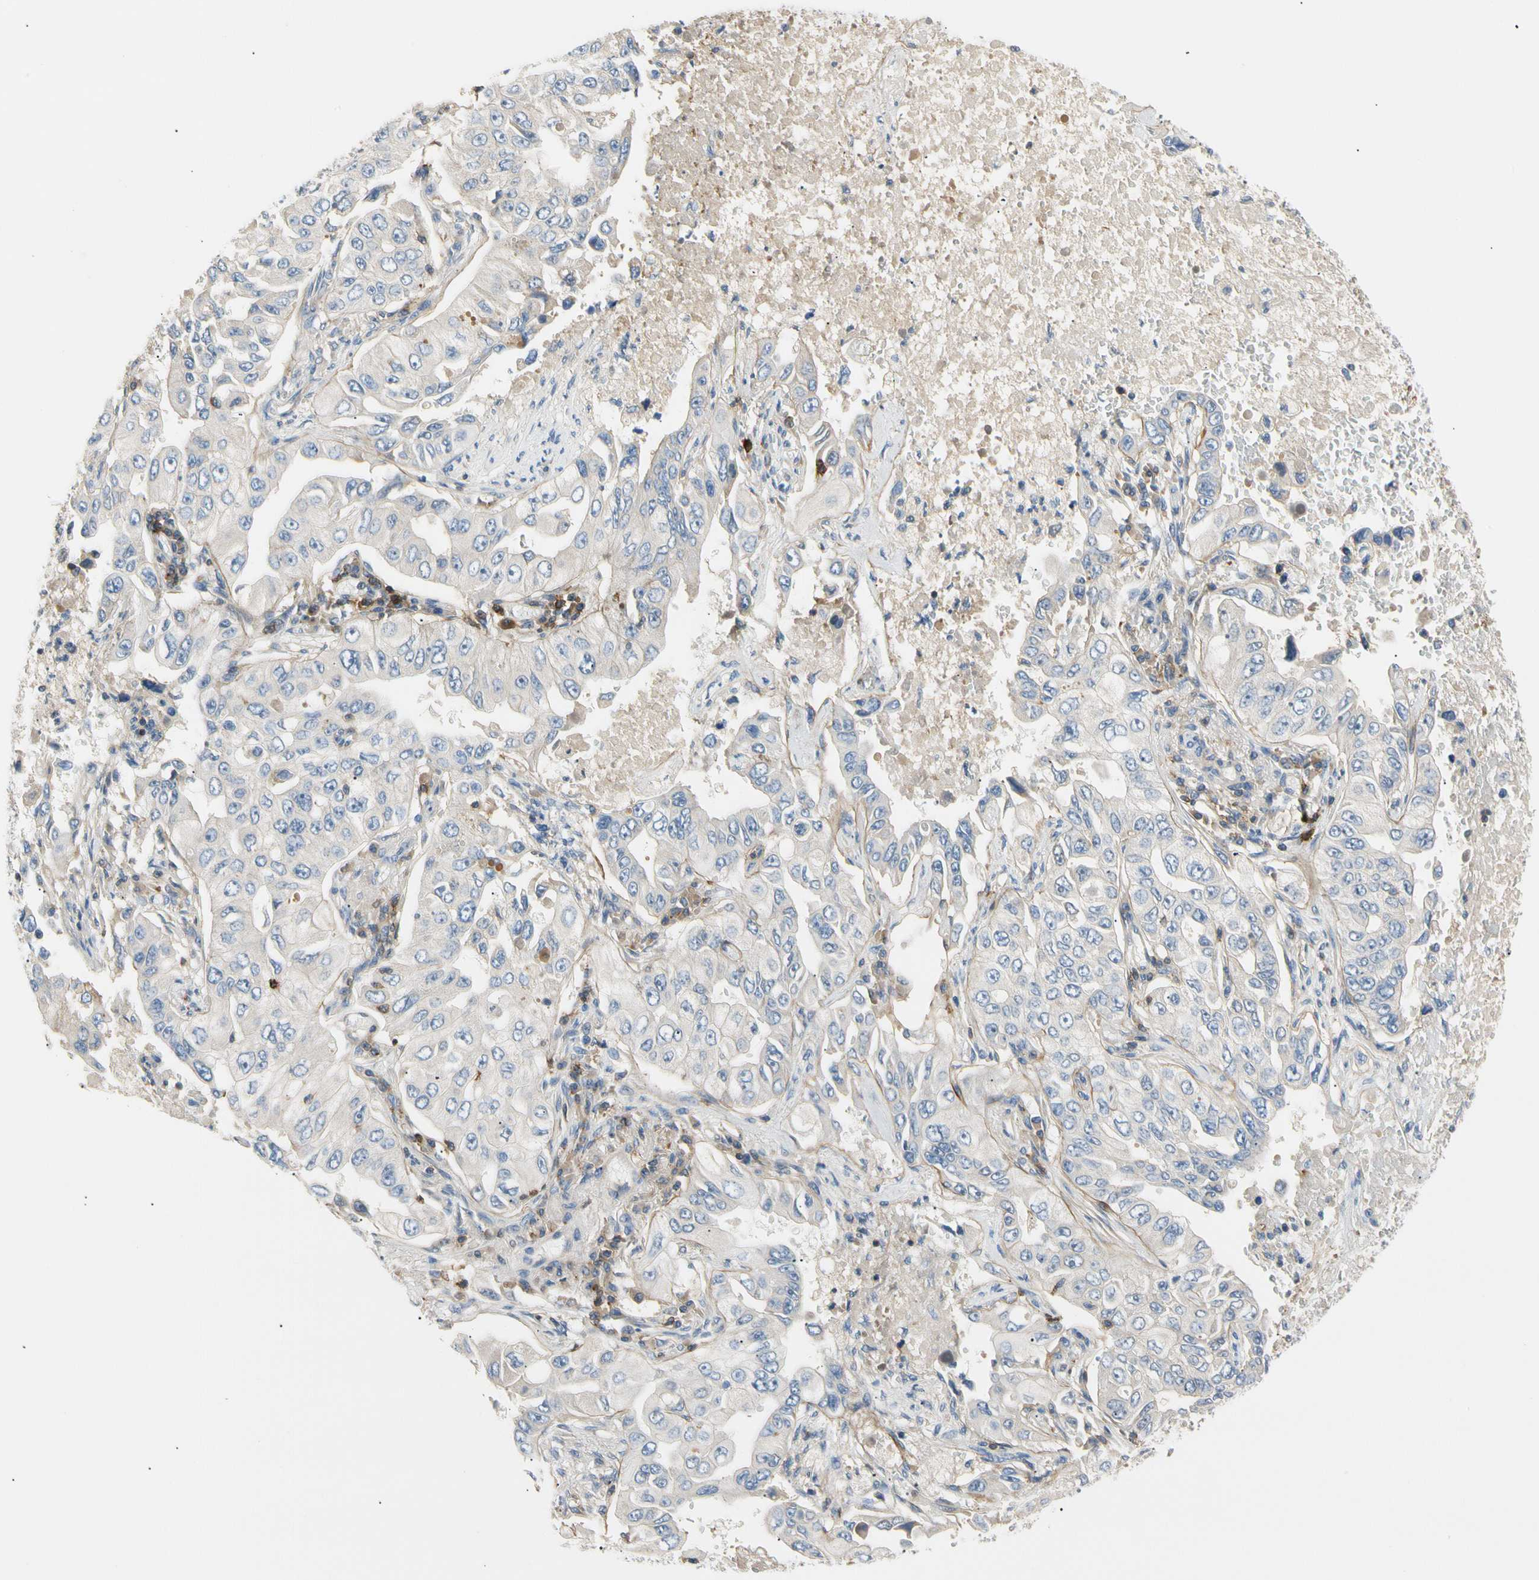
{"staining": {"intensity": "negative", "quantity": "none", "location": "none"}, "tissue": "lung cancer", "cell_type": "Tumor cells", "image_type": "cancer", "snomed": [{"axis": "morphology", "description": "Adenocarcinoma, NOS"}, {"axis": "topography", "description": "Lung"}], "caption": "The IHC histopathology image has no significant expression in tumor cells of lung adenocarcinoma tissue.", "gene": "TNFRSF18", "patient": {"sex": "male", "age": 84}}